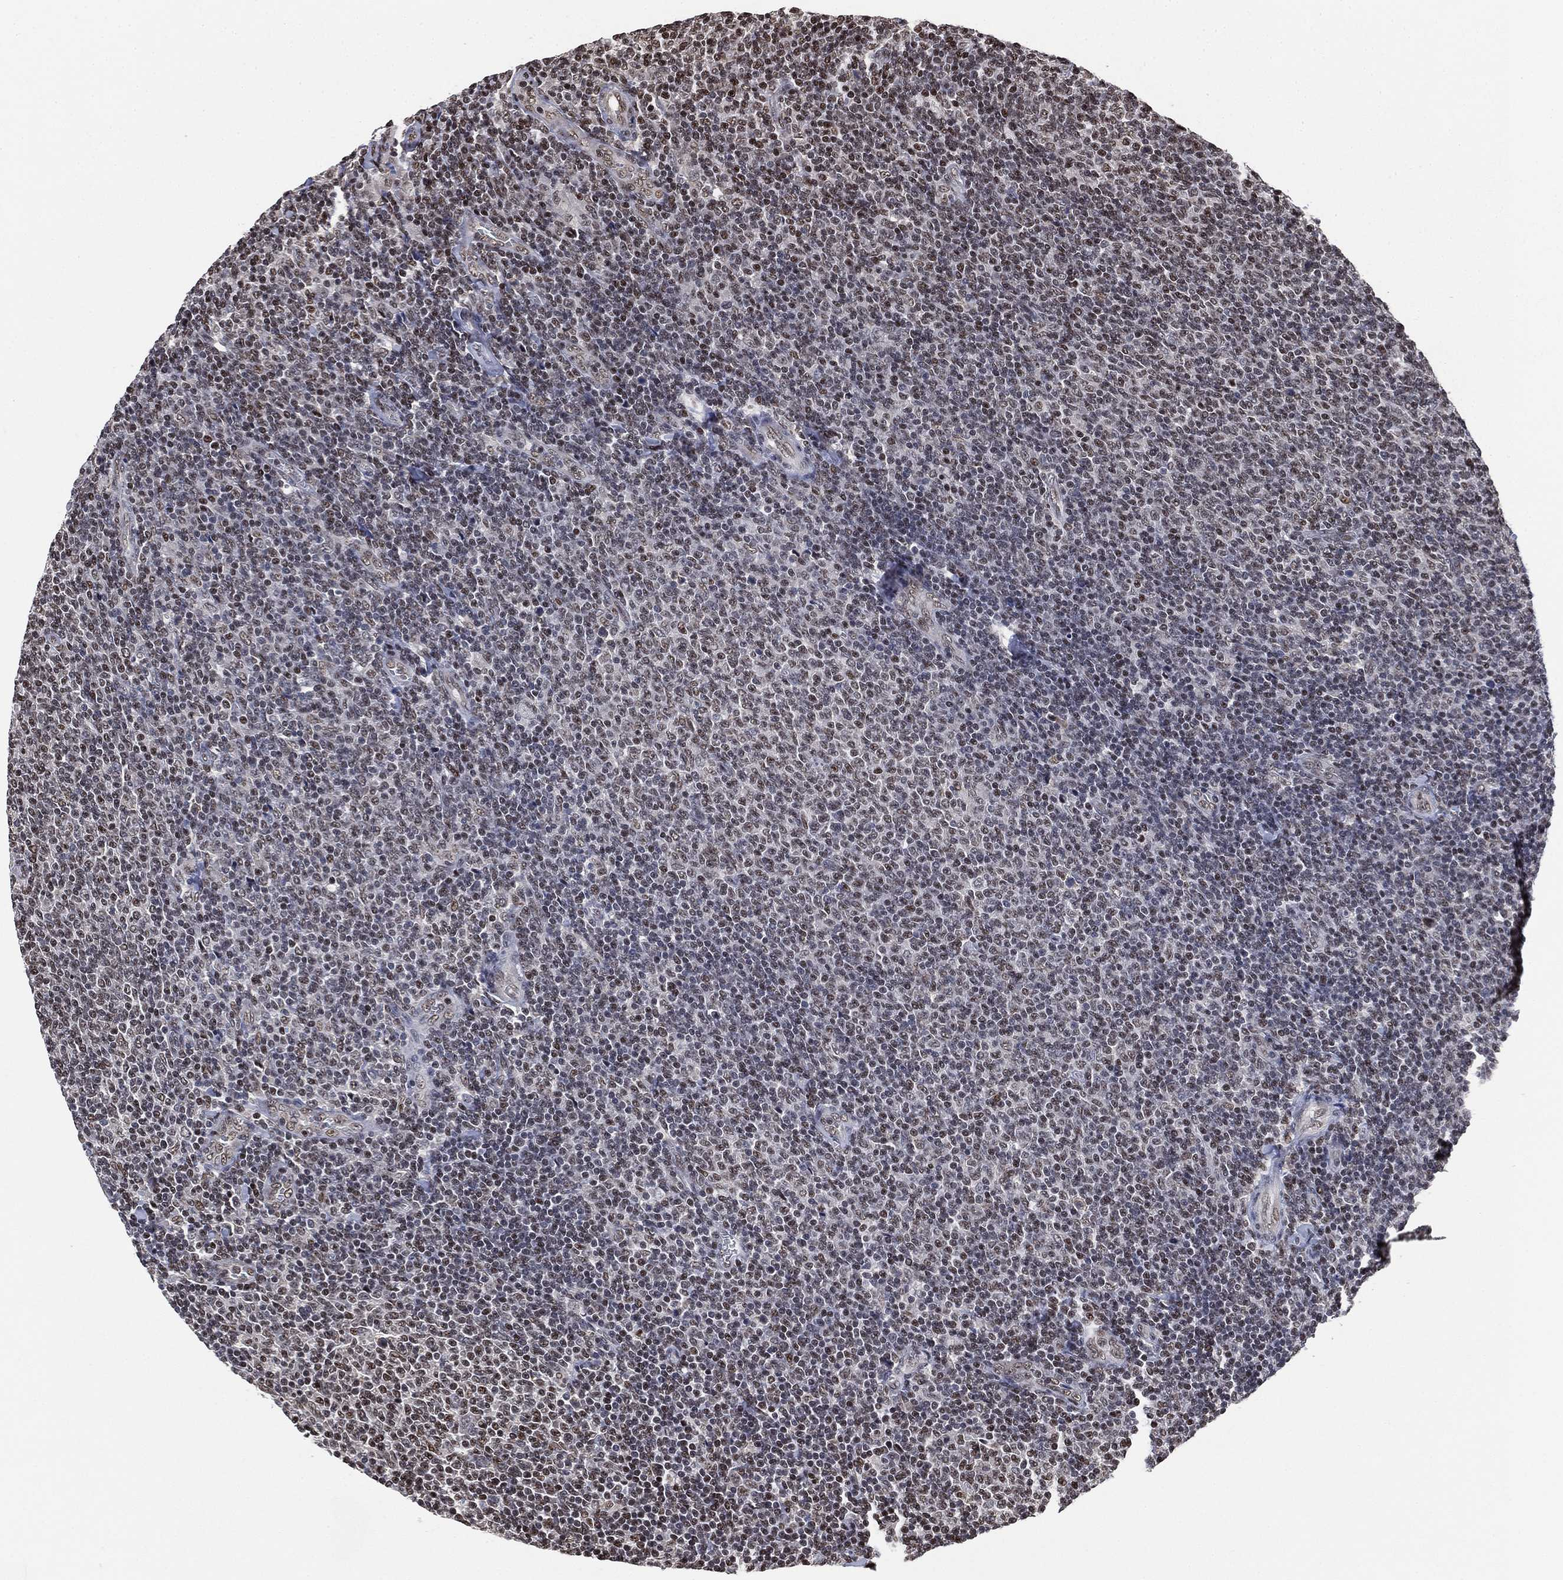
{"staining": {"intensity": "moderate", "quantity": "<25%", "location": "nuclear"}, "tissue": "lymphoma", "cell_type": "Tumor cells", "image_type": "cancer", "snomed": [{"axis": "morphology", "description": "Malignant lymphoma, non-Hodgkin's type, Low grade"}, {"axis": "topography", "description": "Lymph node"}], "caption": "Lymphoma stained for a protein (brown) shows moderate nuclear positive expression in approximately <25% of tumor cells.", "gene": "ZSCAN30", "patient": {"sex": "male", "age": 52}}